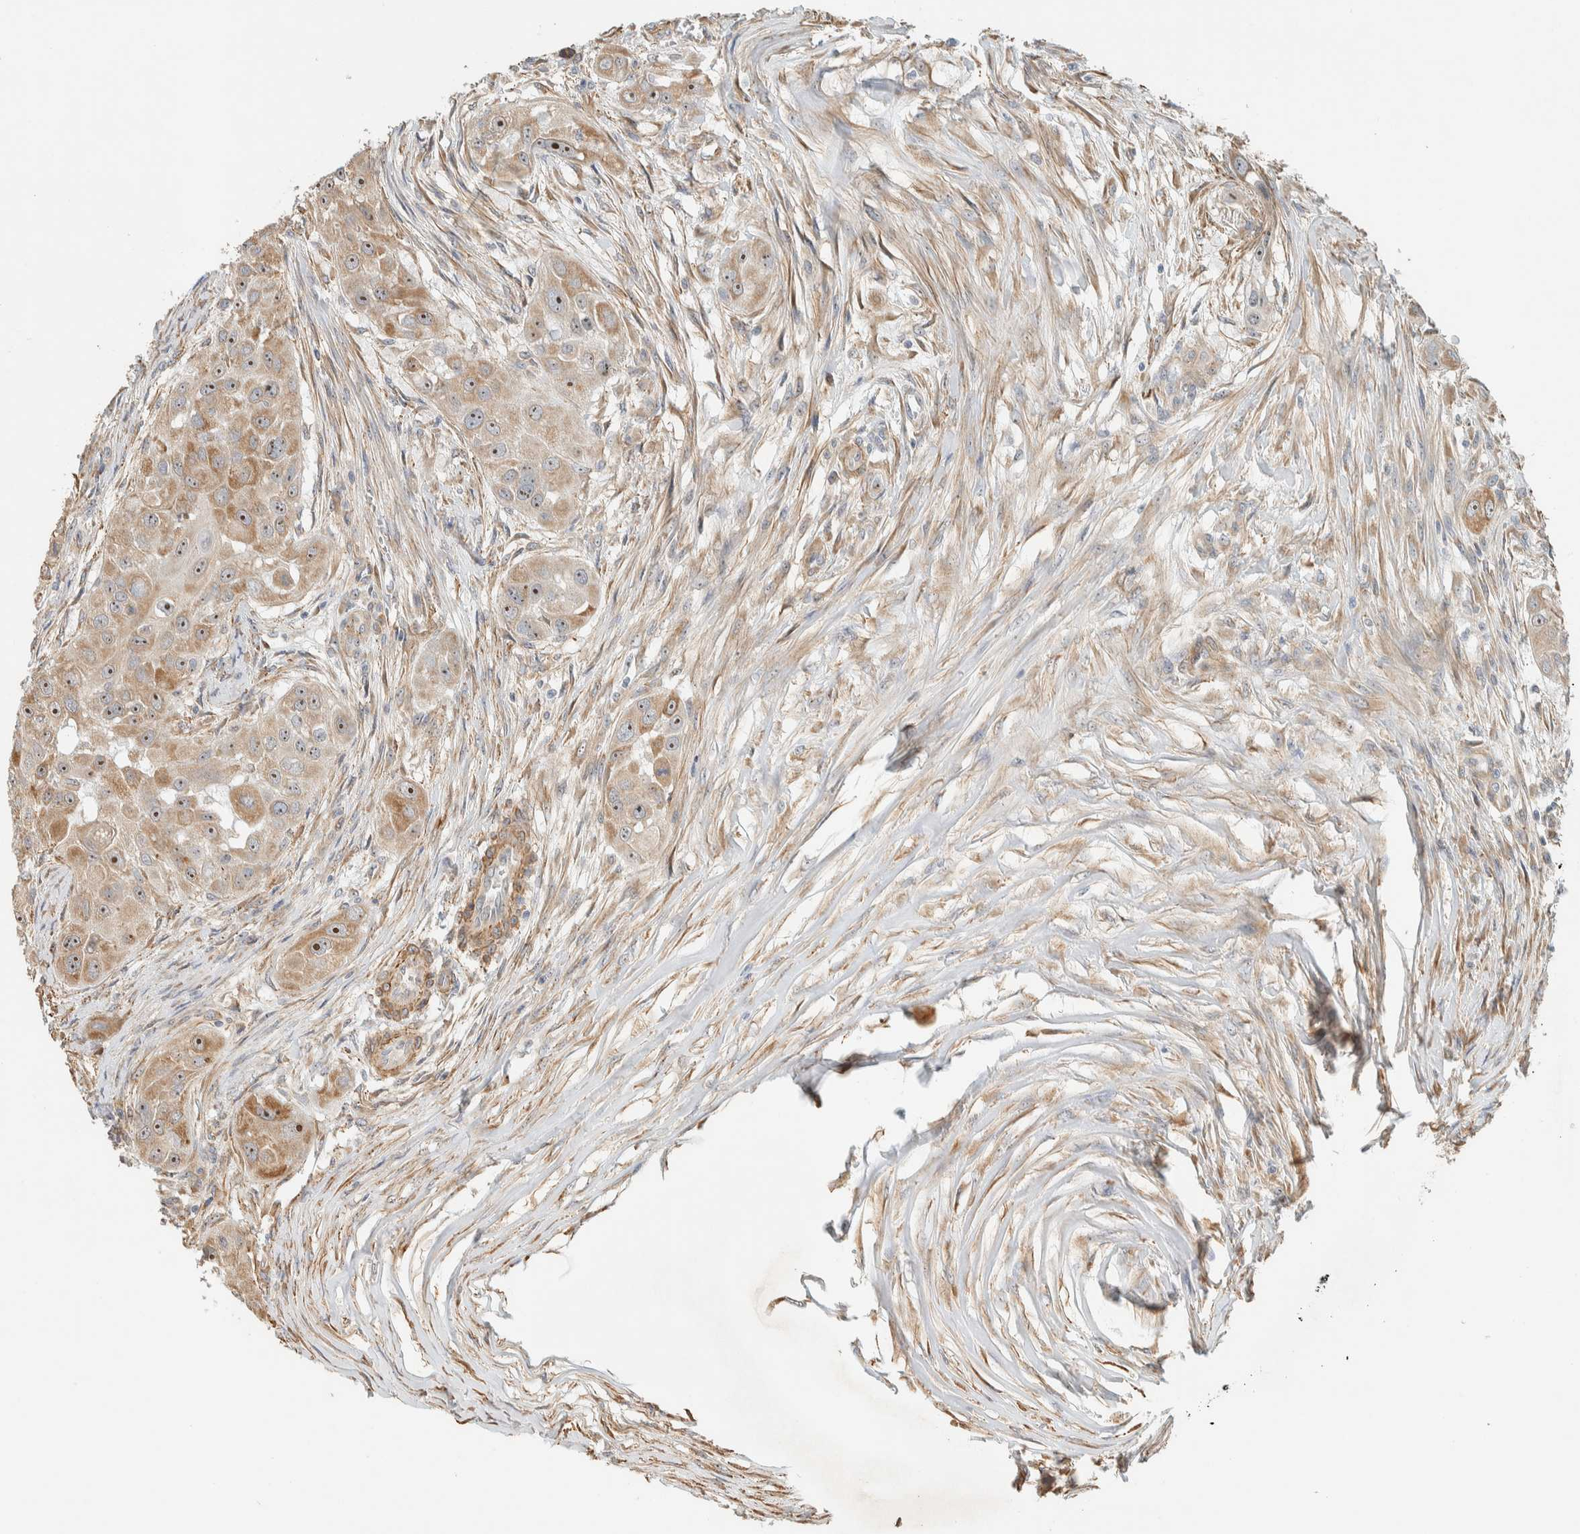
{"staining": {"intensity": "weak", "quantity": ">75%", "location": "cytoplasmic/membranous,nuclear"}, "tissue": "head and neck cancer", "cell_type": "Tumor cells", "image_type": "cancer", "snomed": [{"axis": "morphology", "description": "Normal tissue, NOS"}, {"axis": "morphology", "description": "Squamous cell carcinoma, NOS"}, {"axis": "topography", "description": "Skeletal muscle"}, {"axis": "topography", "description": "Head-Neck"}], "caption": "Head and neck squamous cell carcinoma stained with a protein marker exhibits weak staining in tumor cells.", "gene": "KLHL40", "patient": {"sex": "male", "age": 51}}